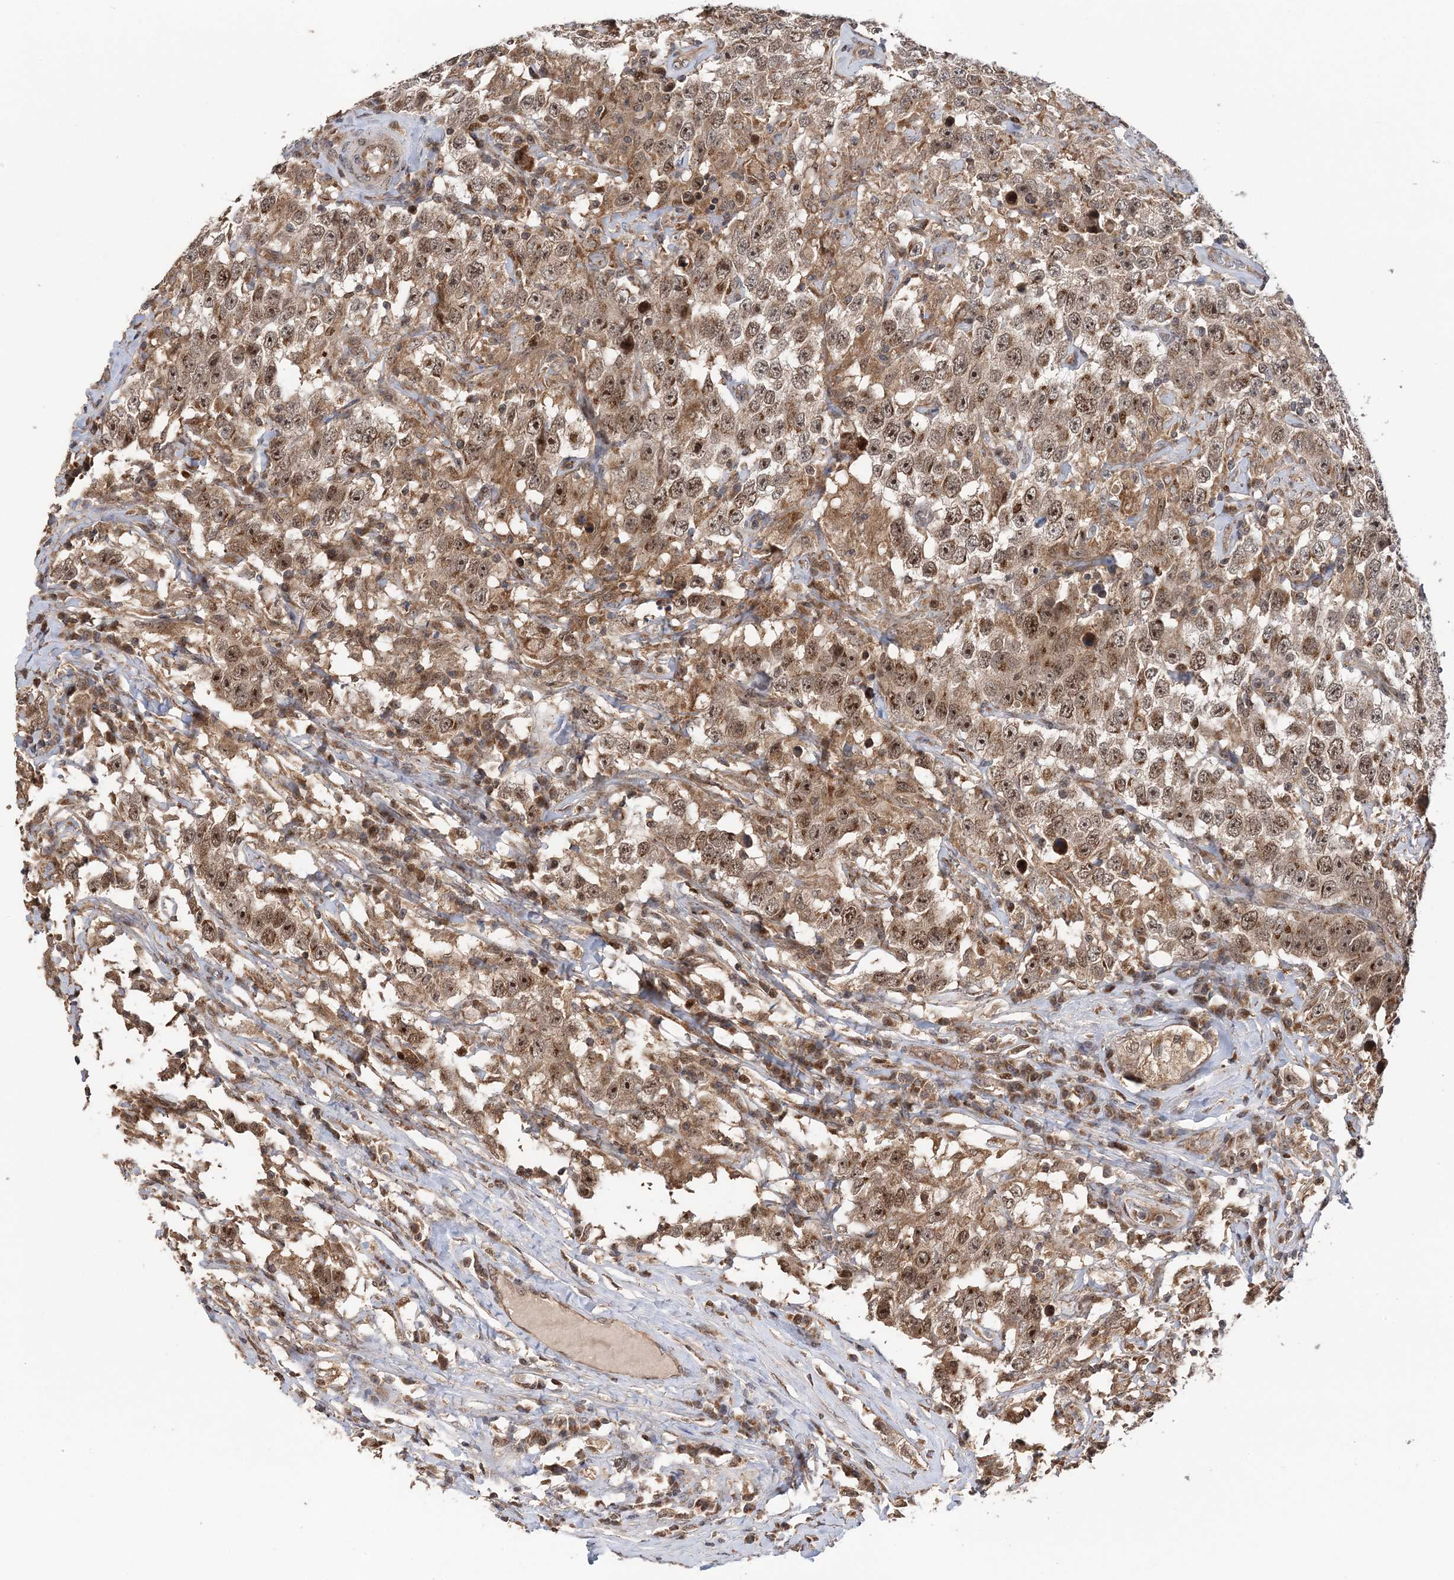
{"staining": {"intensity": "moderate", "quantity": ">75%", "location": "cytoplasmic/membranous,nuclear"}, "tissue": "testis cancer", "cell_type": "Tumor cells", "image_type": "cancer", "snomed": [{"axis": "morphology", "description": "Seminoma, NOS"}, {"axis": "topography", "description": "Testis"}], "caption": "Brown immunohistochemical staining in human testis cancer (seminoma) shows moderate cytoplasmic/membranous and nuclear staining in approximately >75% of tumor cells.", "gene": "KIF4A", "patient": {"sex": "male", "age": 41}}